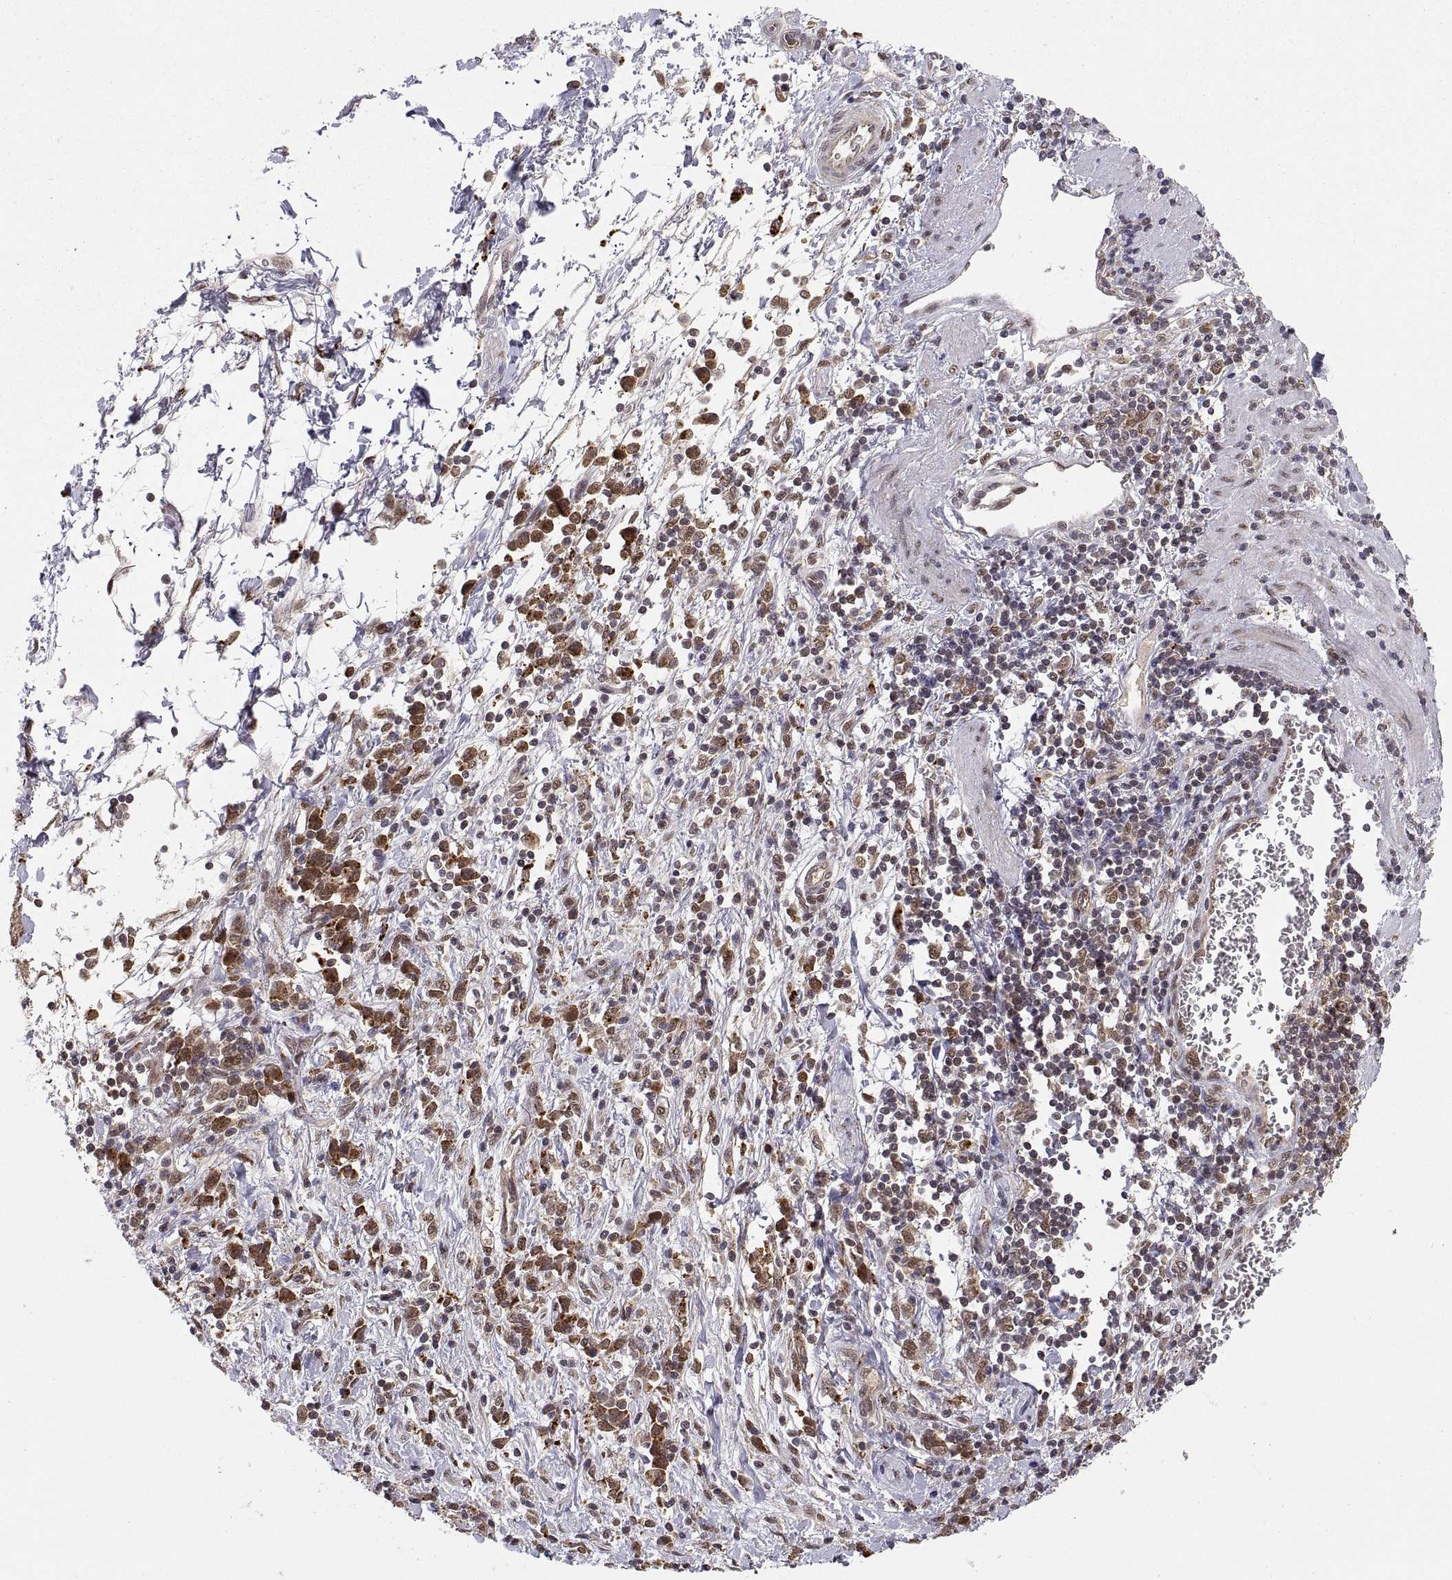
{"staining": {"intensity": "moderate", "quantity": ">75%", "location": "cytoplasmic/membranous,nuclear"}, "tissue": "stomach cancer", "cell_type": "Tumor cells", "image_type": "cancer", "snomed": [{"axis": "morphology", "description": "Adenocarcinoma, NOS"}, {"axis": "topography", "description": "Stomach"}], "caption": "IHC (DAB (3,3'-diaminobenzidine)) staining of adenocarcinoma (stomach) displays moderate cytoplasmic/membranous and nuclear protein staining in approximately >75% of tumor cells. The protein is shown in brown color, while the nuclei are stained blue.", "gene": "PSMC2", "patient": {"sex": "female", "age": 57}}